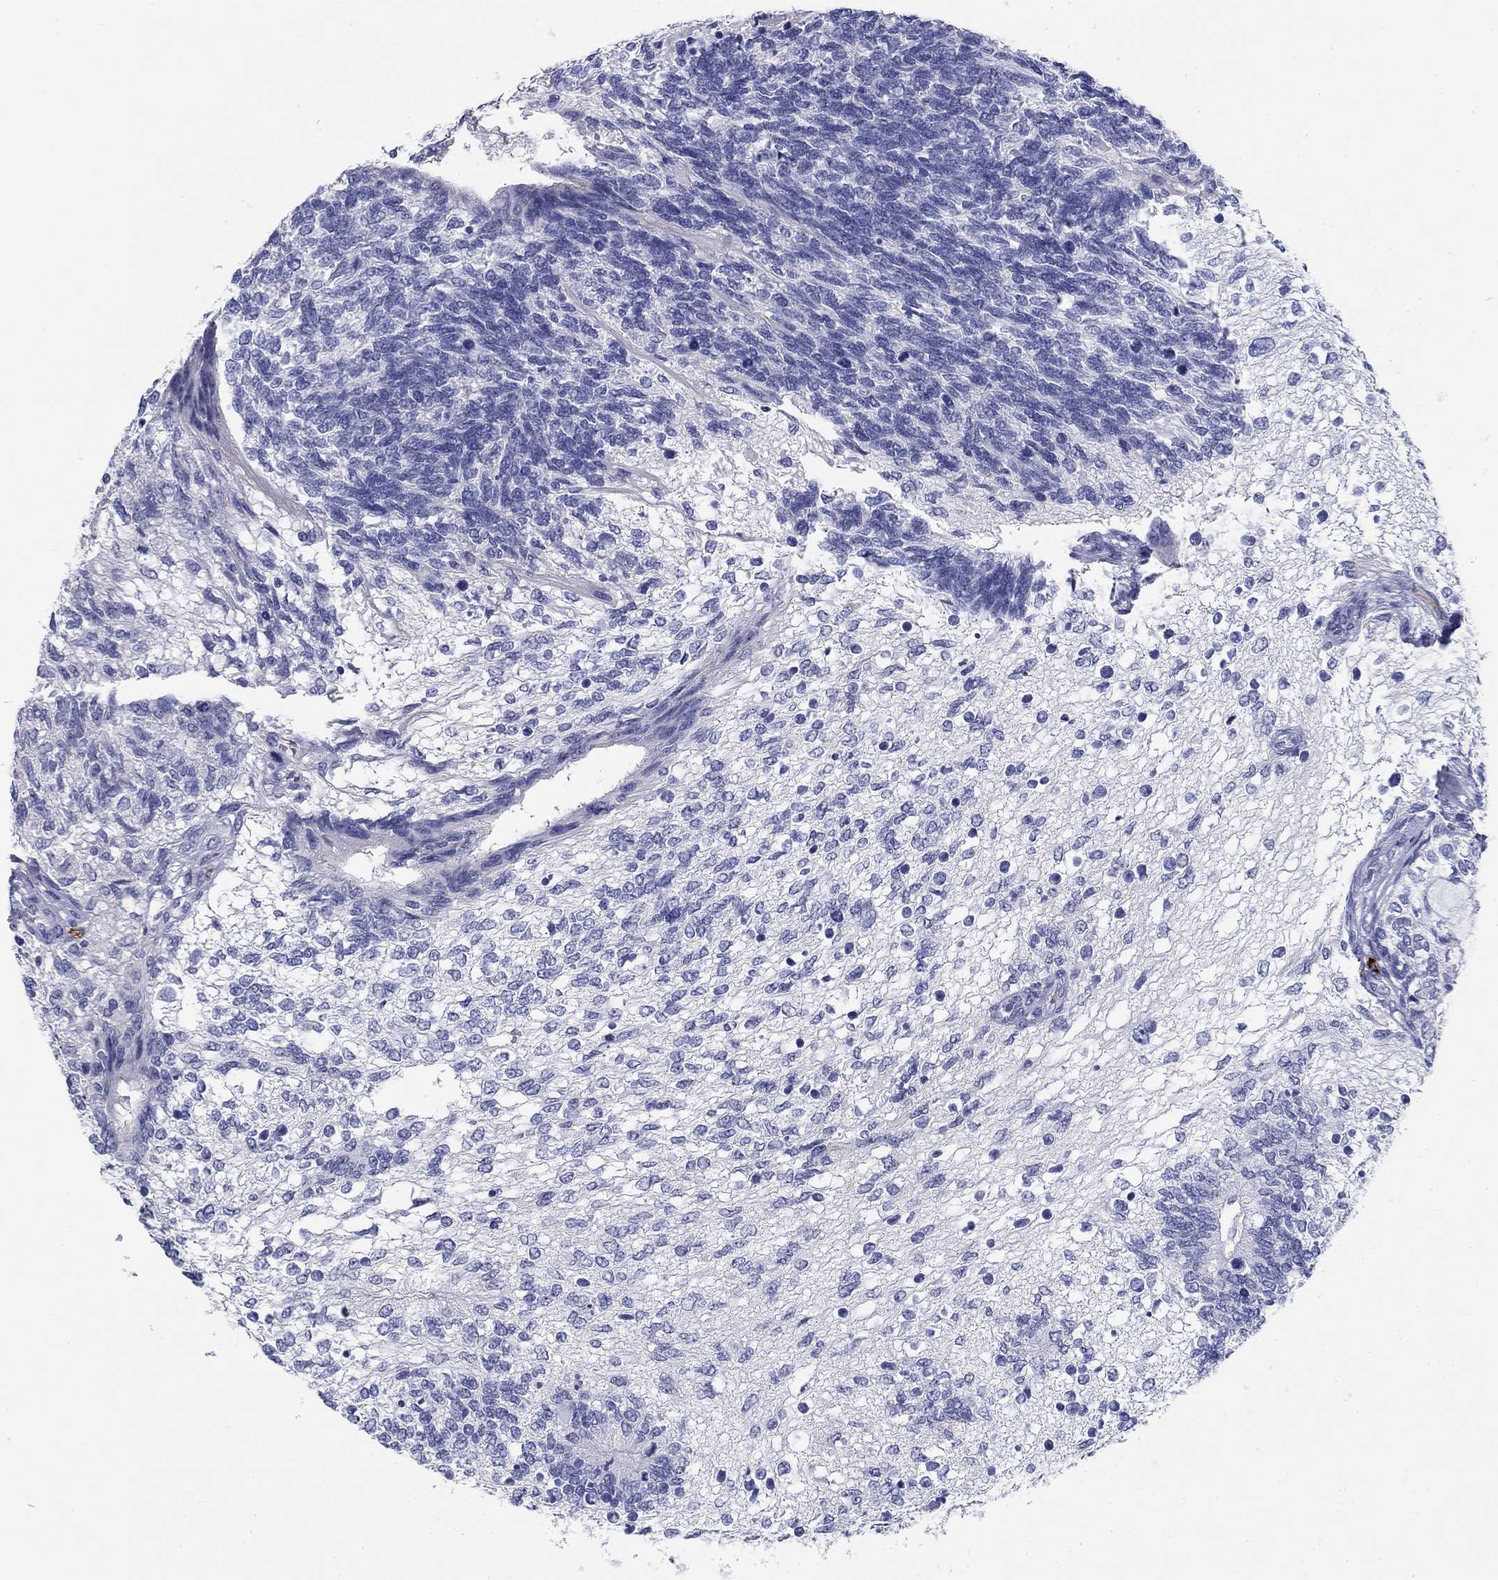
{"staining": {"intensity": "negative", "quantity": "none", "location": "none"}, "tissue": "testis cancer", "cell_type": "Tumor cells", "image_type": "cancer", "snomed": [{"axis": "morphology", "description": "Seminoma, NOS"}, {"axis": "morphology", "description": "Carcinoma, Embryonal, NOS"}, {"axis": "topography", "description": "Testis"}], "caption": "The image shows no significant positivity in tumor cells of testis seminoma.", "gene": "CD40LG", "patient": {"sex": "male", "age": 41}}